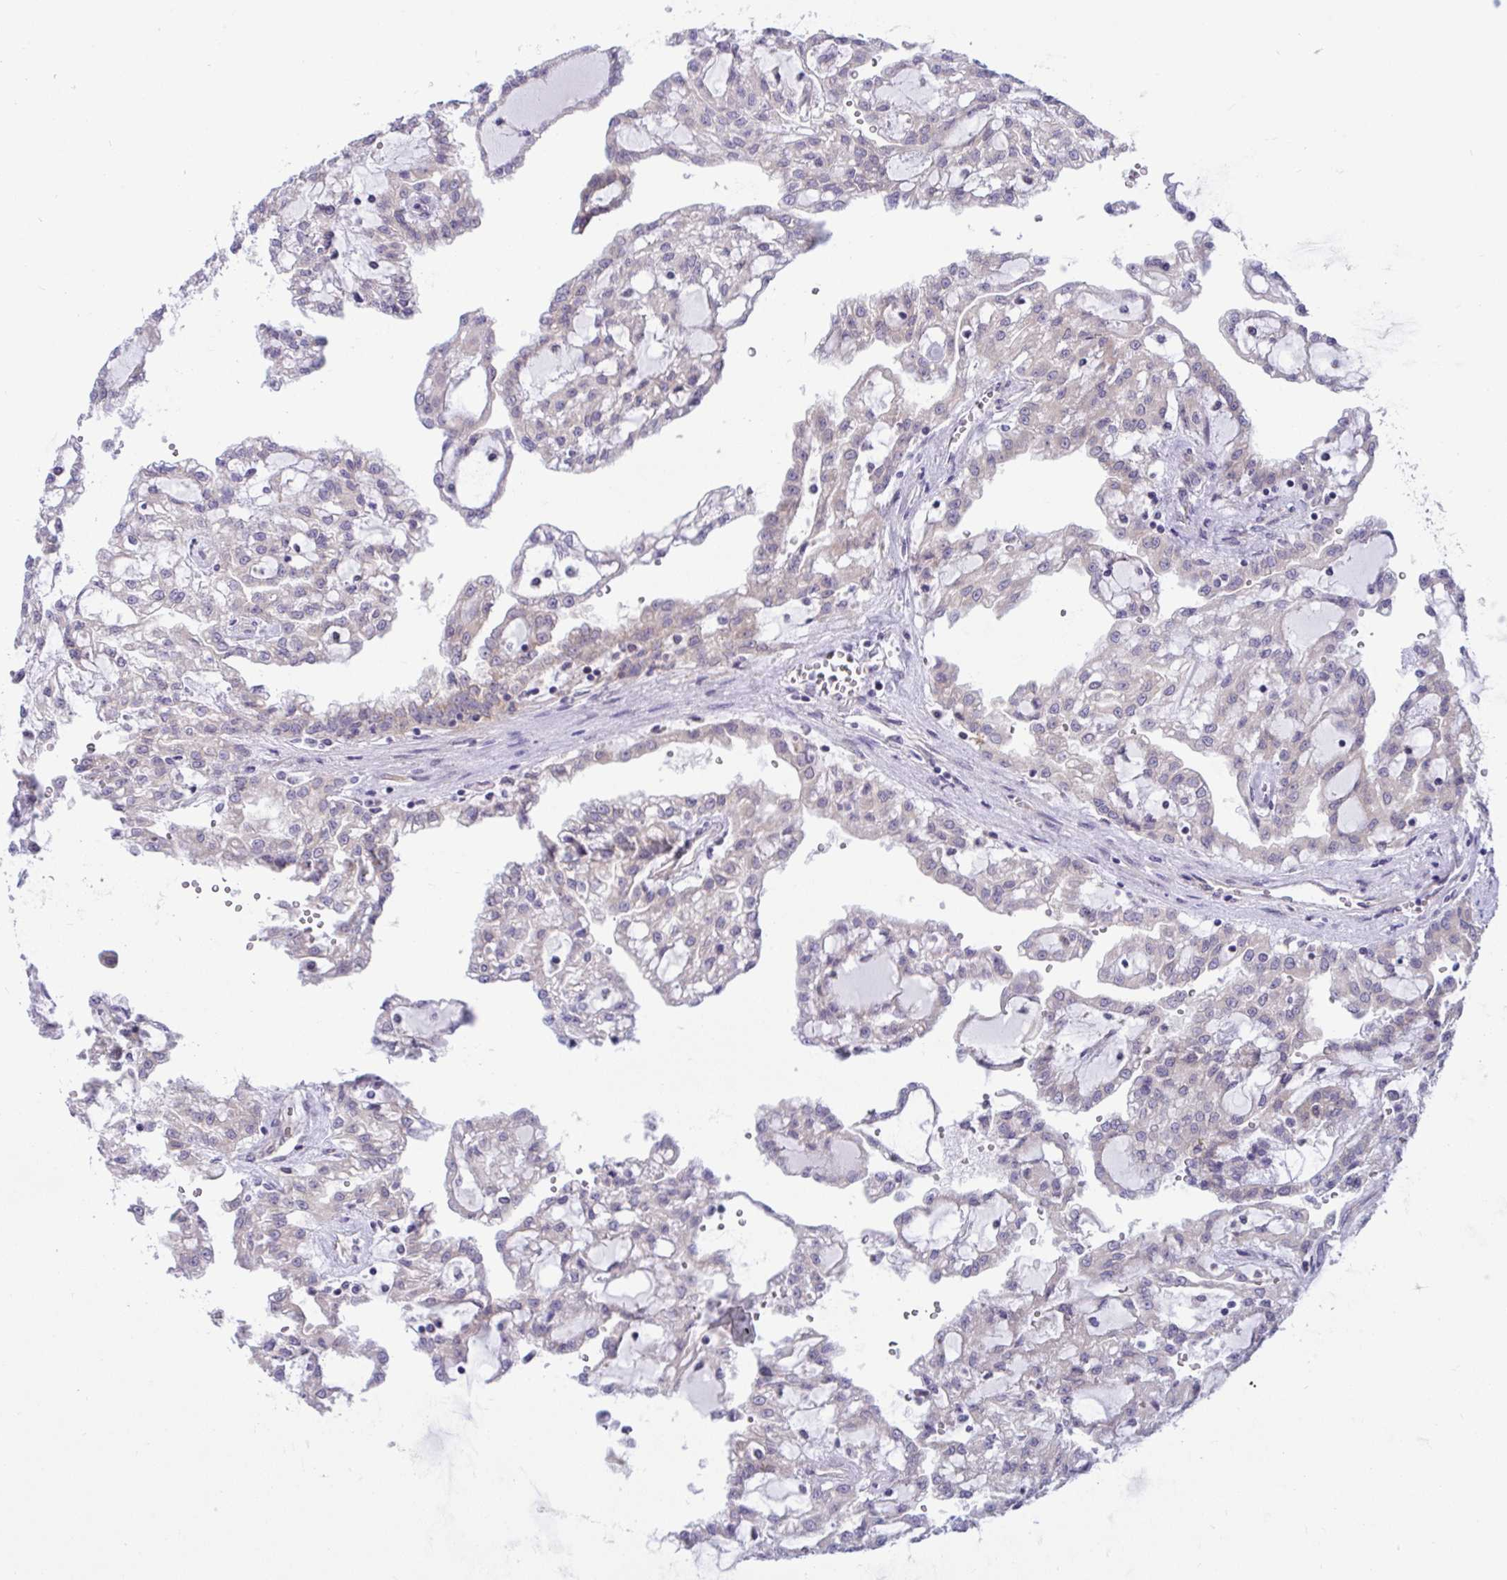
{"staining": {"intensity": "negative", "quantity": "none", "location": "none"}, "tissue": "renal cancer", "cell_type": "Tumor cells", "image_type": "cancer", "snomed": [{"axis": "morphology", "description": "Adenocarcinoma, NOS"}, {"axis": "topography", "description": "Kidney"}], "caption": "There is no significant positivity in tumor cells of adenocarcinoma (renal).", "gene": "CAMLG", "patient": {"sex": "male", "age": 63}}